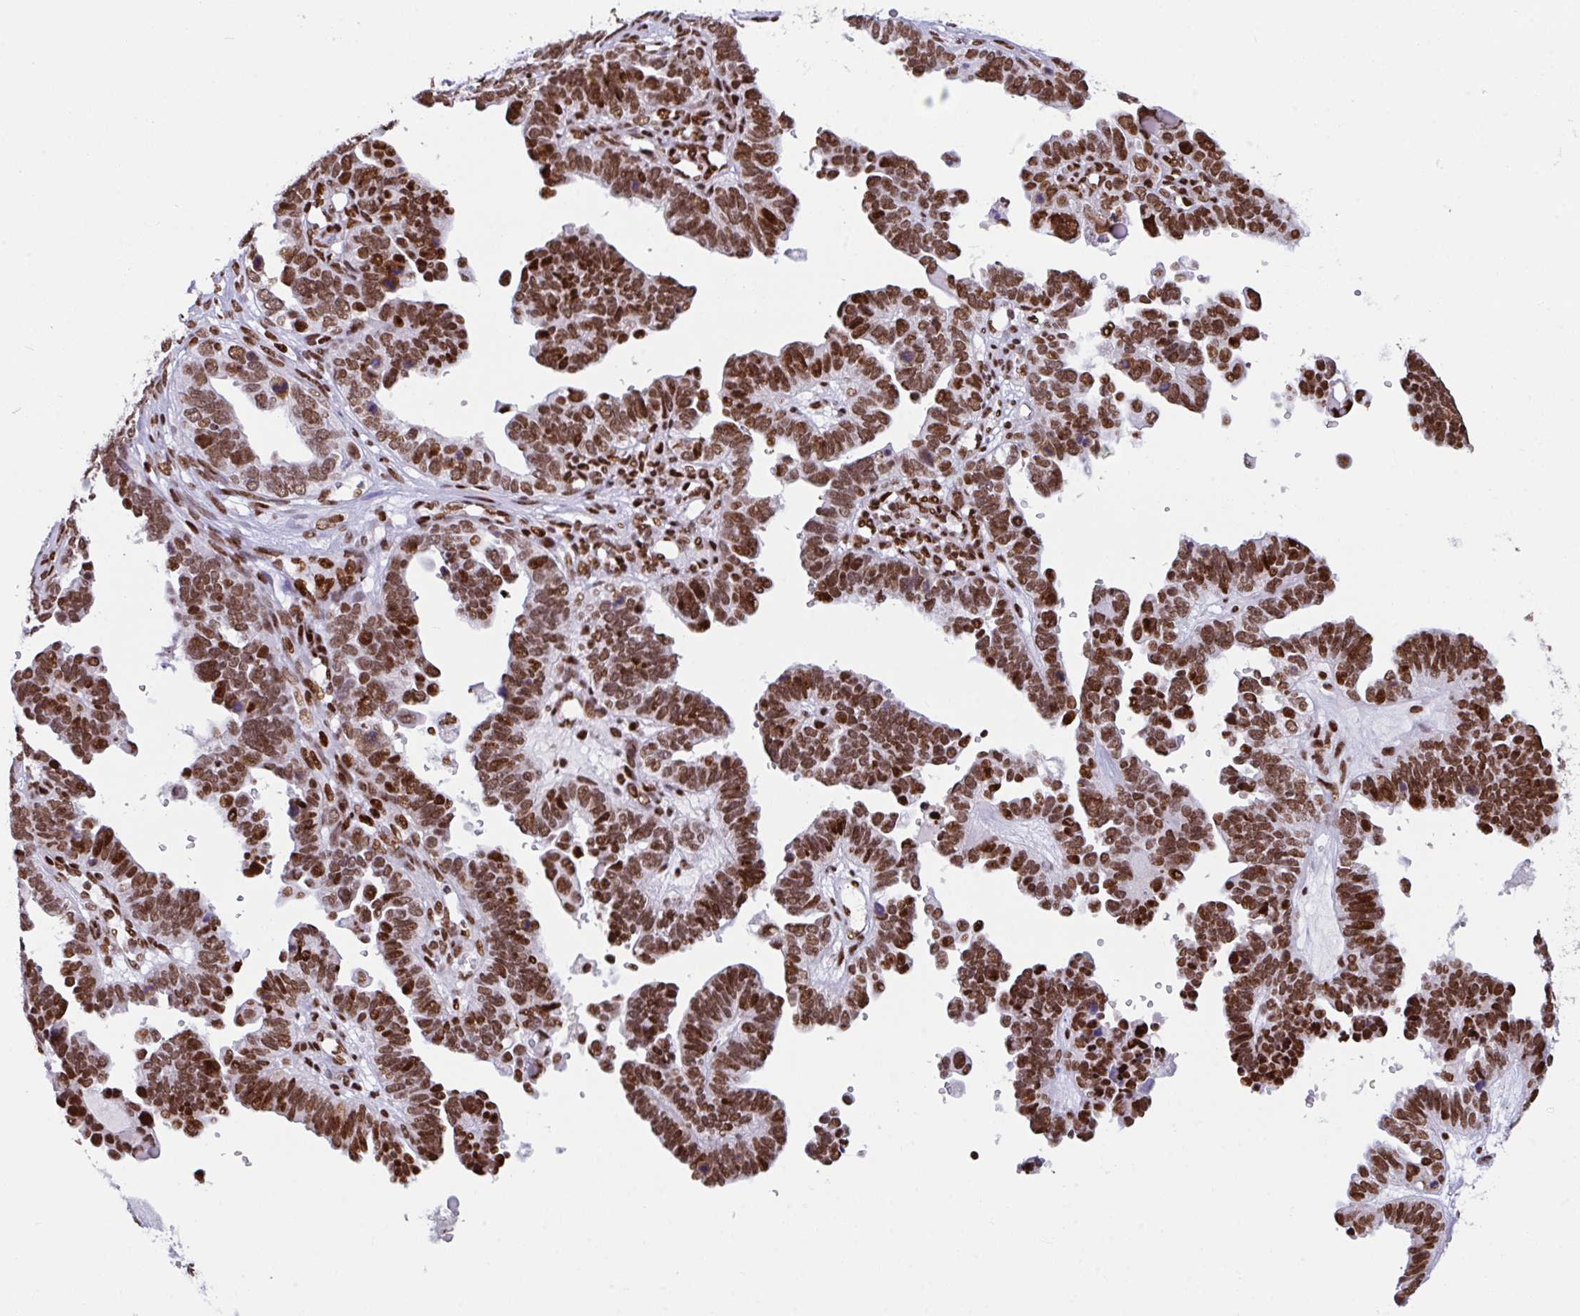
{"staining": {"intensity": "strong", "quantity": ">75%", "location": "nuclear"}, "tissue": "ovarian cancer", "cell_type": "Tumor cells", "image_type": "cancer", "snomed": [{"axis": "morphology", "description": "Cystadenocarcinoma, serous, NOS"}, {"axis": "topography", "description": "Ovary"}], "caption": "Immunohistochemistry (IHC) of serous cystadenocarcinoma (ovarian) reveals high levels of strong nuclear expression in approximately >75% of tumor cells.", "gene": "CLP1", "patient": {"sex": "female", "age": 51}}